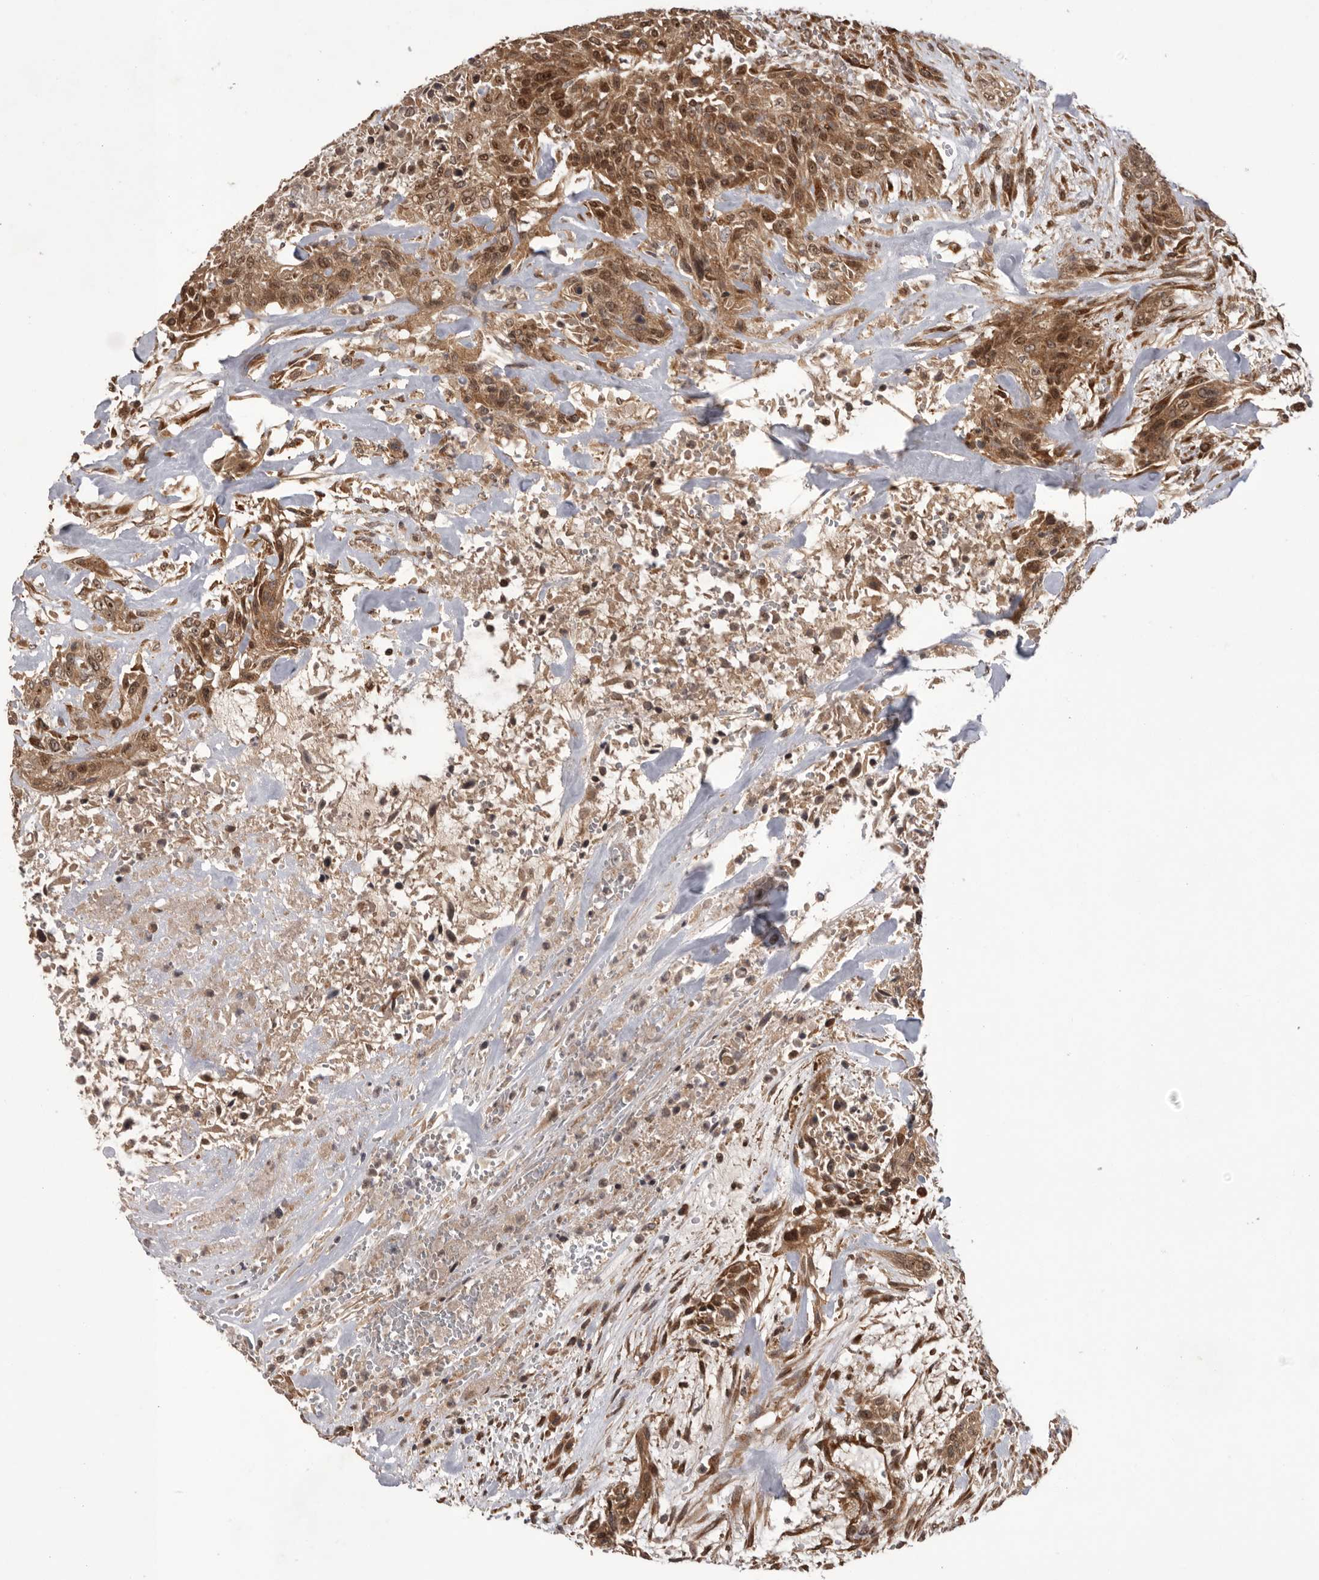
{"staining": {"intensity": "moderate", "quantity": ">75%", "location": "cytoplasmic/membranous,nuclear"}, "tissue": "urothelial cancer", "cell_type": "Tumor cells", "image_type": "cancer", "snomed": [{"axis": "morphology", "description": "Urothelial carcinoma, High grade"}, {"axis": "topography", "description": "Urinary bladder"}], "caption": "High-magnification brightfield microscopy of urothelial carcinoma (high-grade) stained with DAB (3,3'-diaminobenzidine) (brown) and counterstained with hematoxylin (blue). tumor cells exhibit moderate cytoplasmic/membranous and nuclear positivity is appreciated in approximately>75% of cells. The protein of interest is stained brown, and the nuclei are stained in blue (DAB (3,3'-diaminobenzidine) IHC with brightfield microscopy, high magnification).", "gene": "DHDDS", "patient": {"sex": "male", "age": 35}}